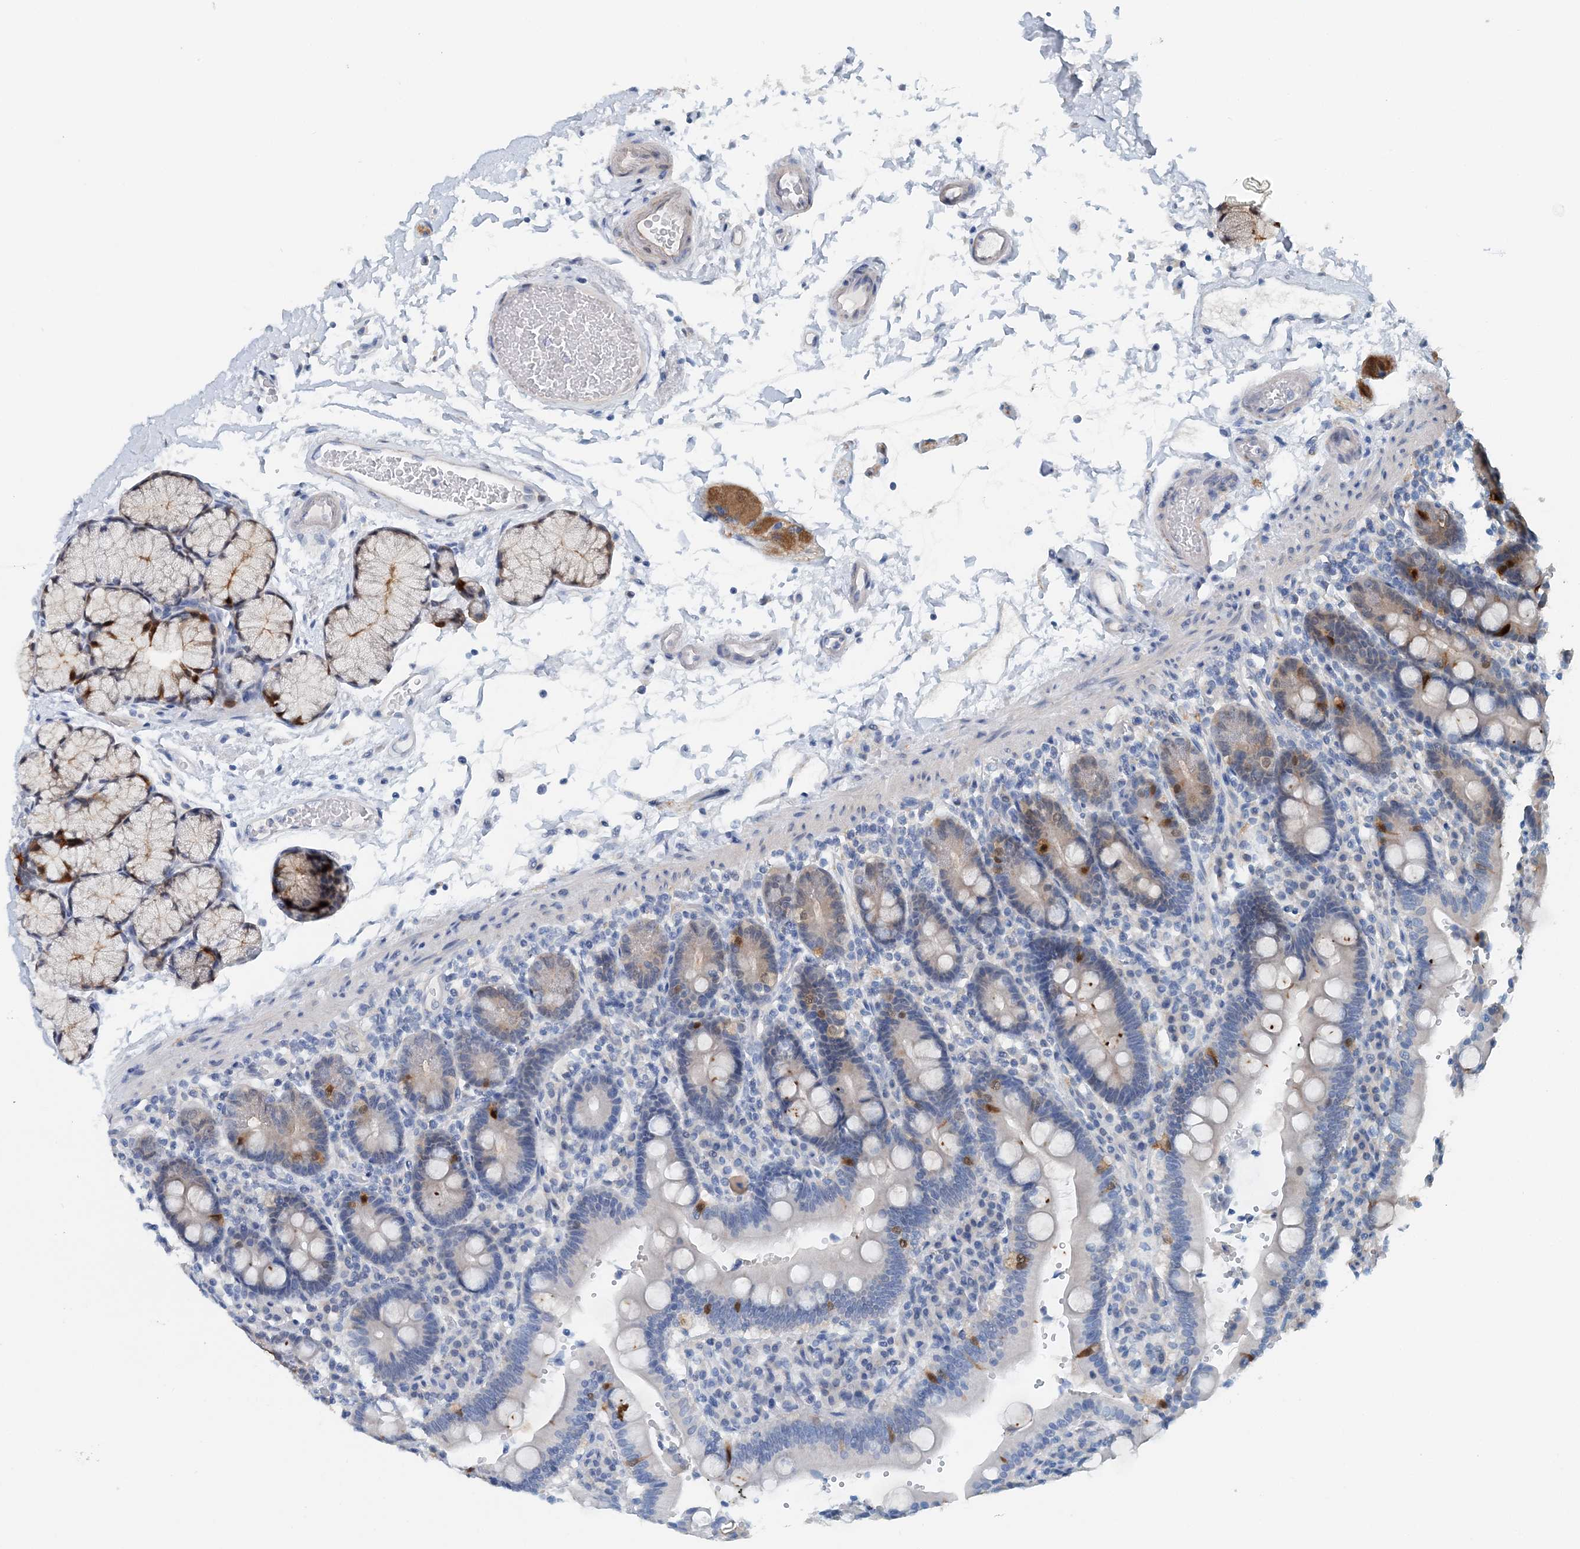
{"staining": {"intensity": "strong", "quantity": "<25%", "location": "cytoplasmic/membranous"}, "tissue": "duodenum", "cell_type": "Glandular cells", "image_type": "normal", "snomed": [{"axis": "morphology", "description": "Normal tissue, NOS"}, {"axis": "topography", "description": "Small intestine, NOS"}], "caption": "An immunohistochemistry (IHC) photomicrograph of benign tissue is shown. Protein staining in brown shows strong cytoplasmic/membranous positivity in duodenum within glandular cells.", "gene": "PFN2", "patient": {"sex": "female", "age": 71}}